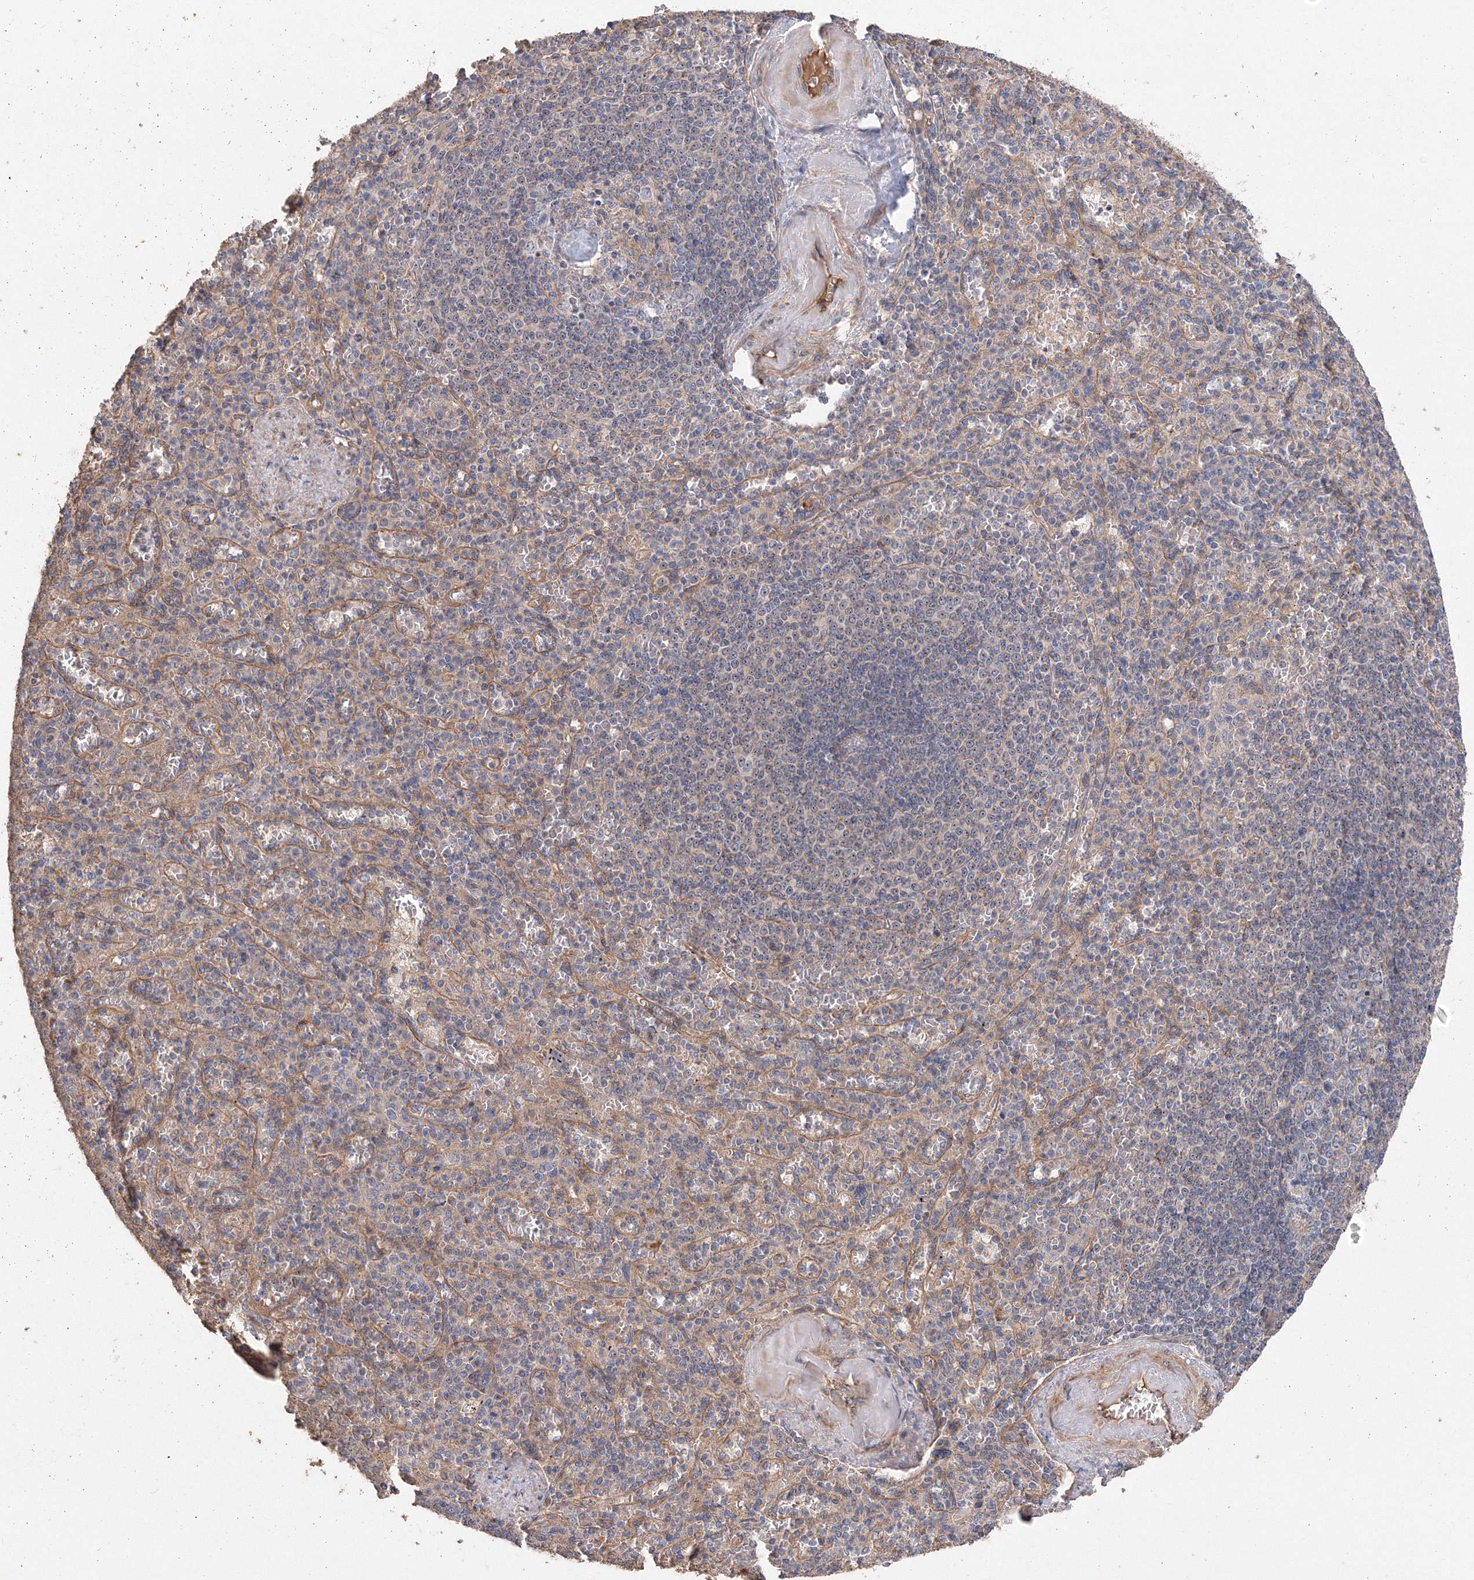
{"staining": {"intensity": "negative", "quantity": "none", "location": "none"}, "tissue": "spleen", "cell_type": "Cells in red pulp", "image_type": "normal", "snomed": [{"axis": "morphology", "description": "Normal tissue, NOS"}, {"axis": "topography", "description": "Spleen"}], "caption": "IHC of unremarkable human spleen exhibits no positivity in cells in red pulp. (DAB immunohistochemistry visualized using brightfield microscopy, high magnification).", "gene": "GRINA", "patient": {"sex": "female", "age": 74}}